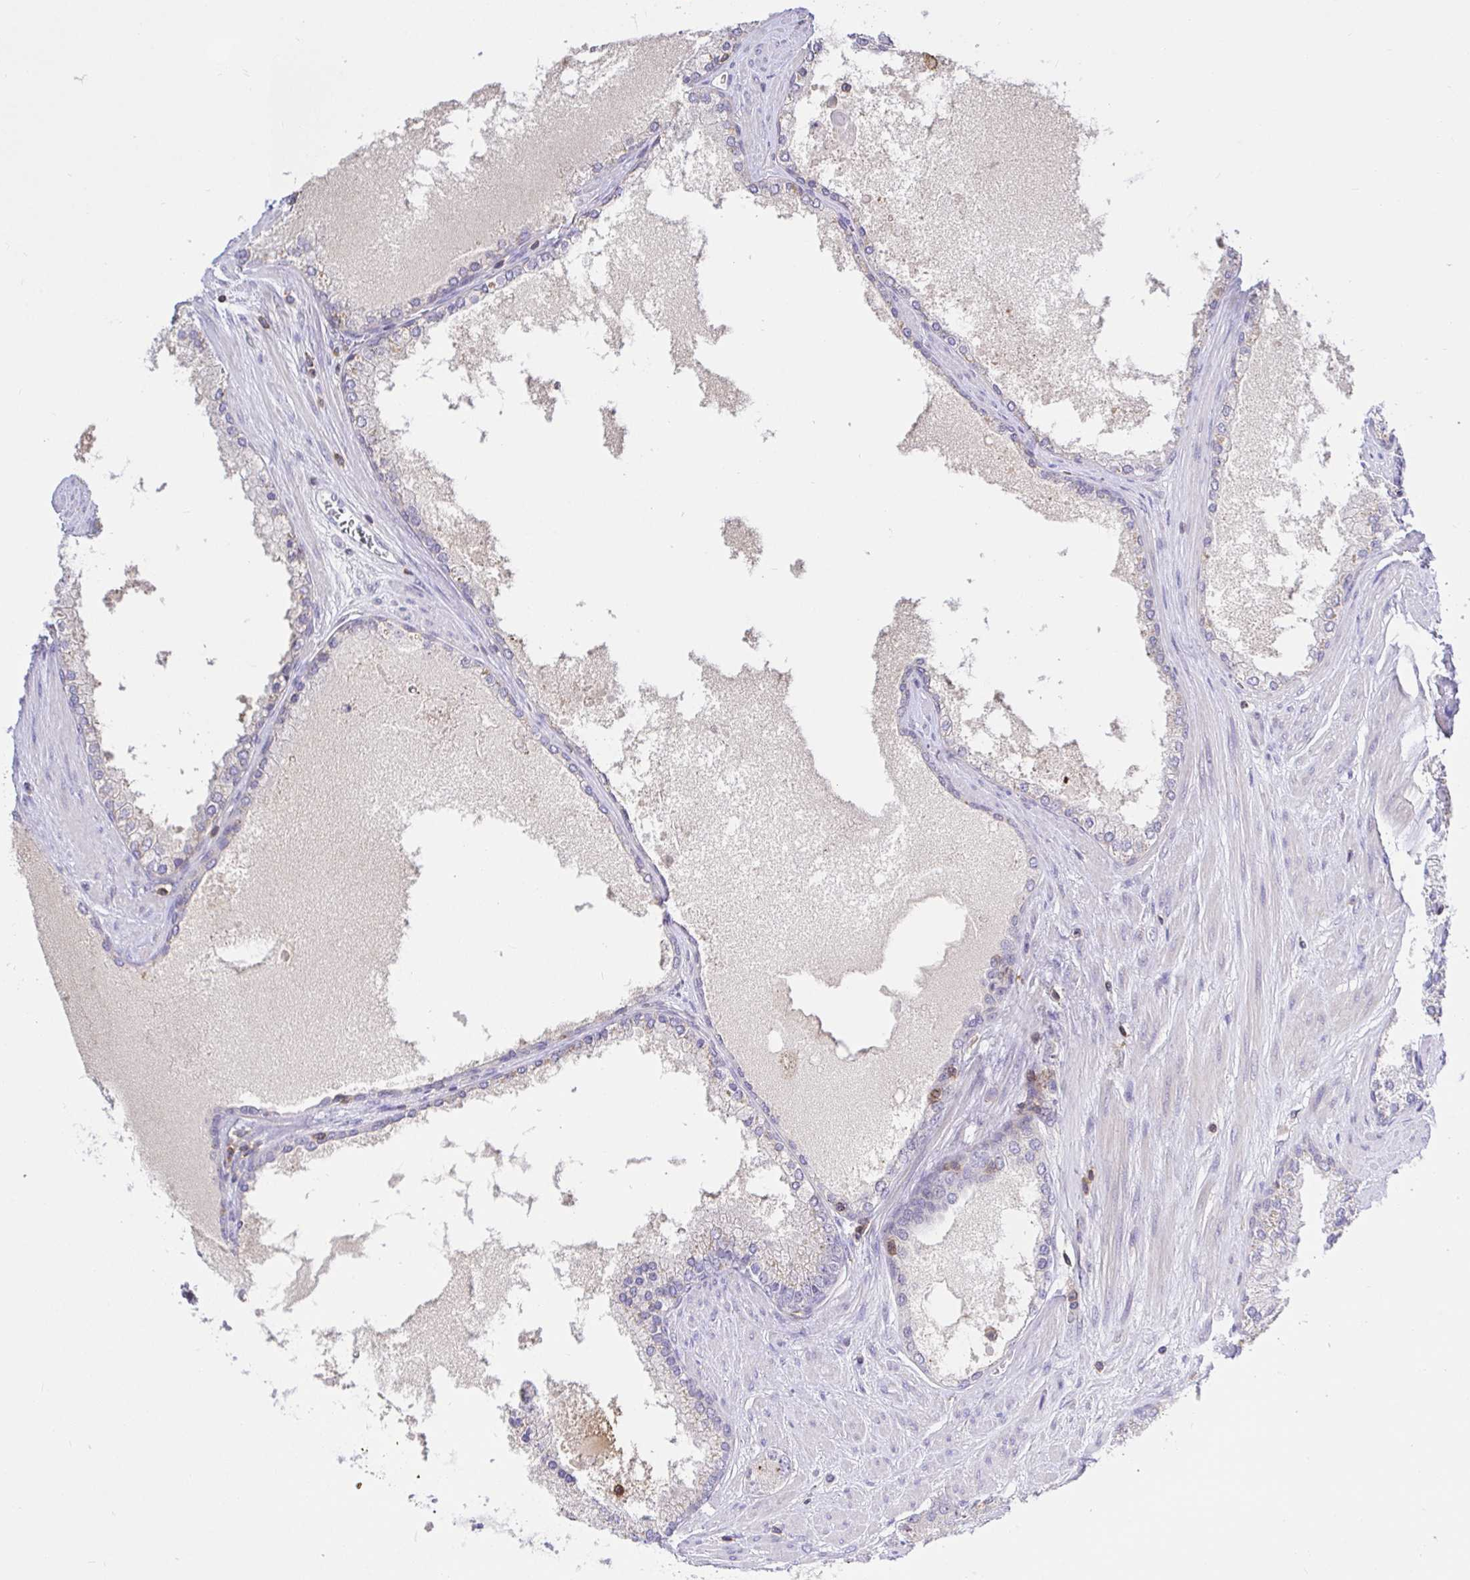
{"staining": {"intensity": "negative", "quantity": "none", "location": "none"}, "tissue": "prostate cancer", "cell_type": "Tumor cells", "image_type": "cancer", "snomed": [{"axis": "morphology", "description": "Adenocarcinoma, High grade"}, {"axis": "topography", "description": "Prostate"}], "caption": "IHC of human prostate adenocarcinoma (high-grade) demonstrates no expression in tumor cells.", "gene": "SKAP1", "patient": {"sex": "male", "age": 67}}